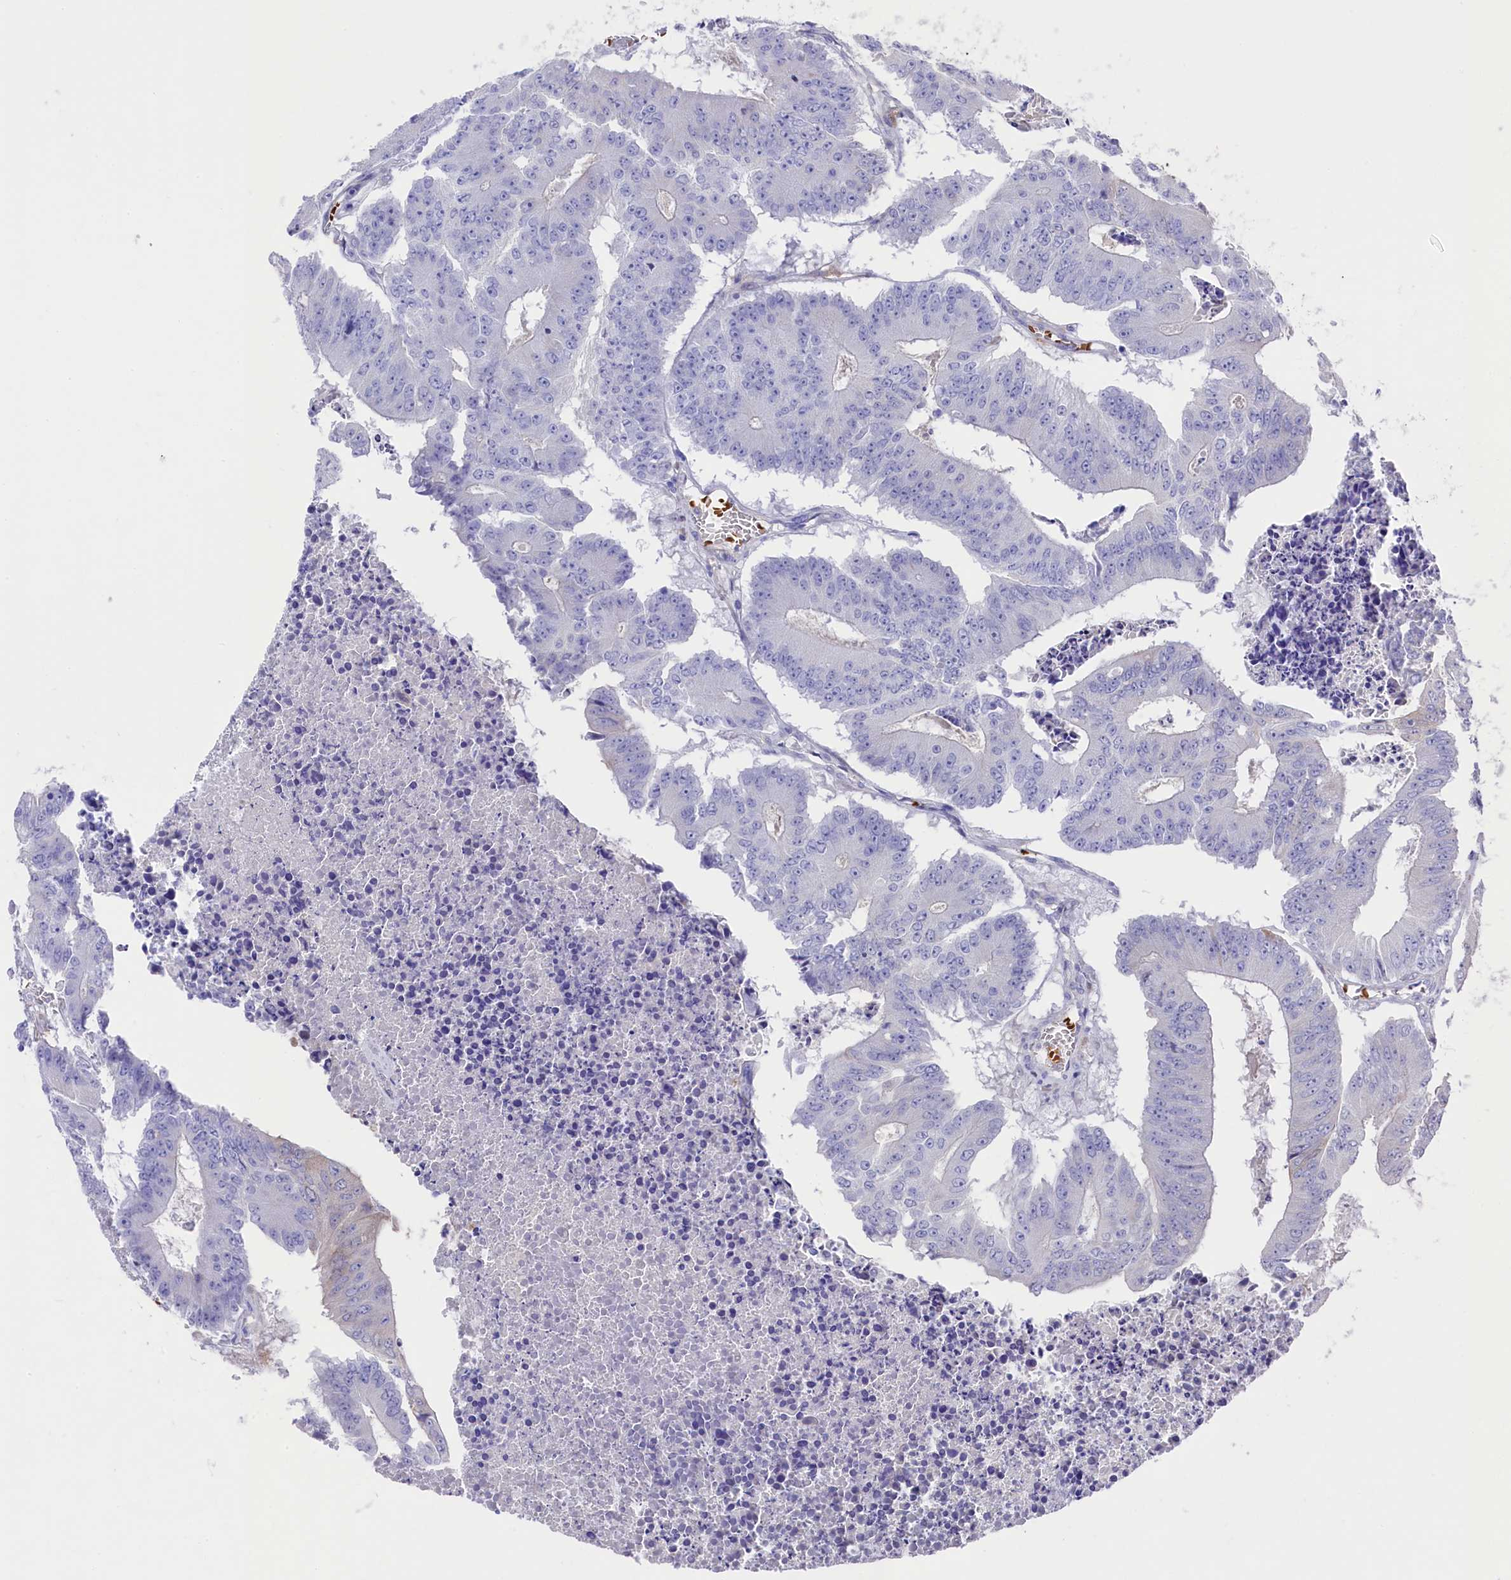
{"staining": {"intensity": "negative", "quantity": "none", "location": "none"}, "tissue": "colorectal cancer", "cell_type": "Tumor cells", "image_type": "cancer", "snomed": [{"axis": "morphology", "description": "Adenocarcinoma, NOS"}, {"axis": "topography", "description": "Colon"}], "caption": "High power microscopy image of an IHC micrograph of adenocarcinoma (colorectal), revealing no significant positivity in tumor cells.", "gene": "LHFPL4", "patient": {"sex": "male", "age": 87}}